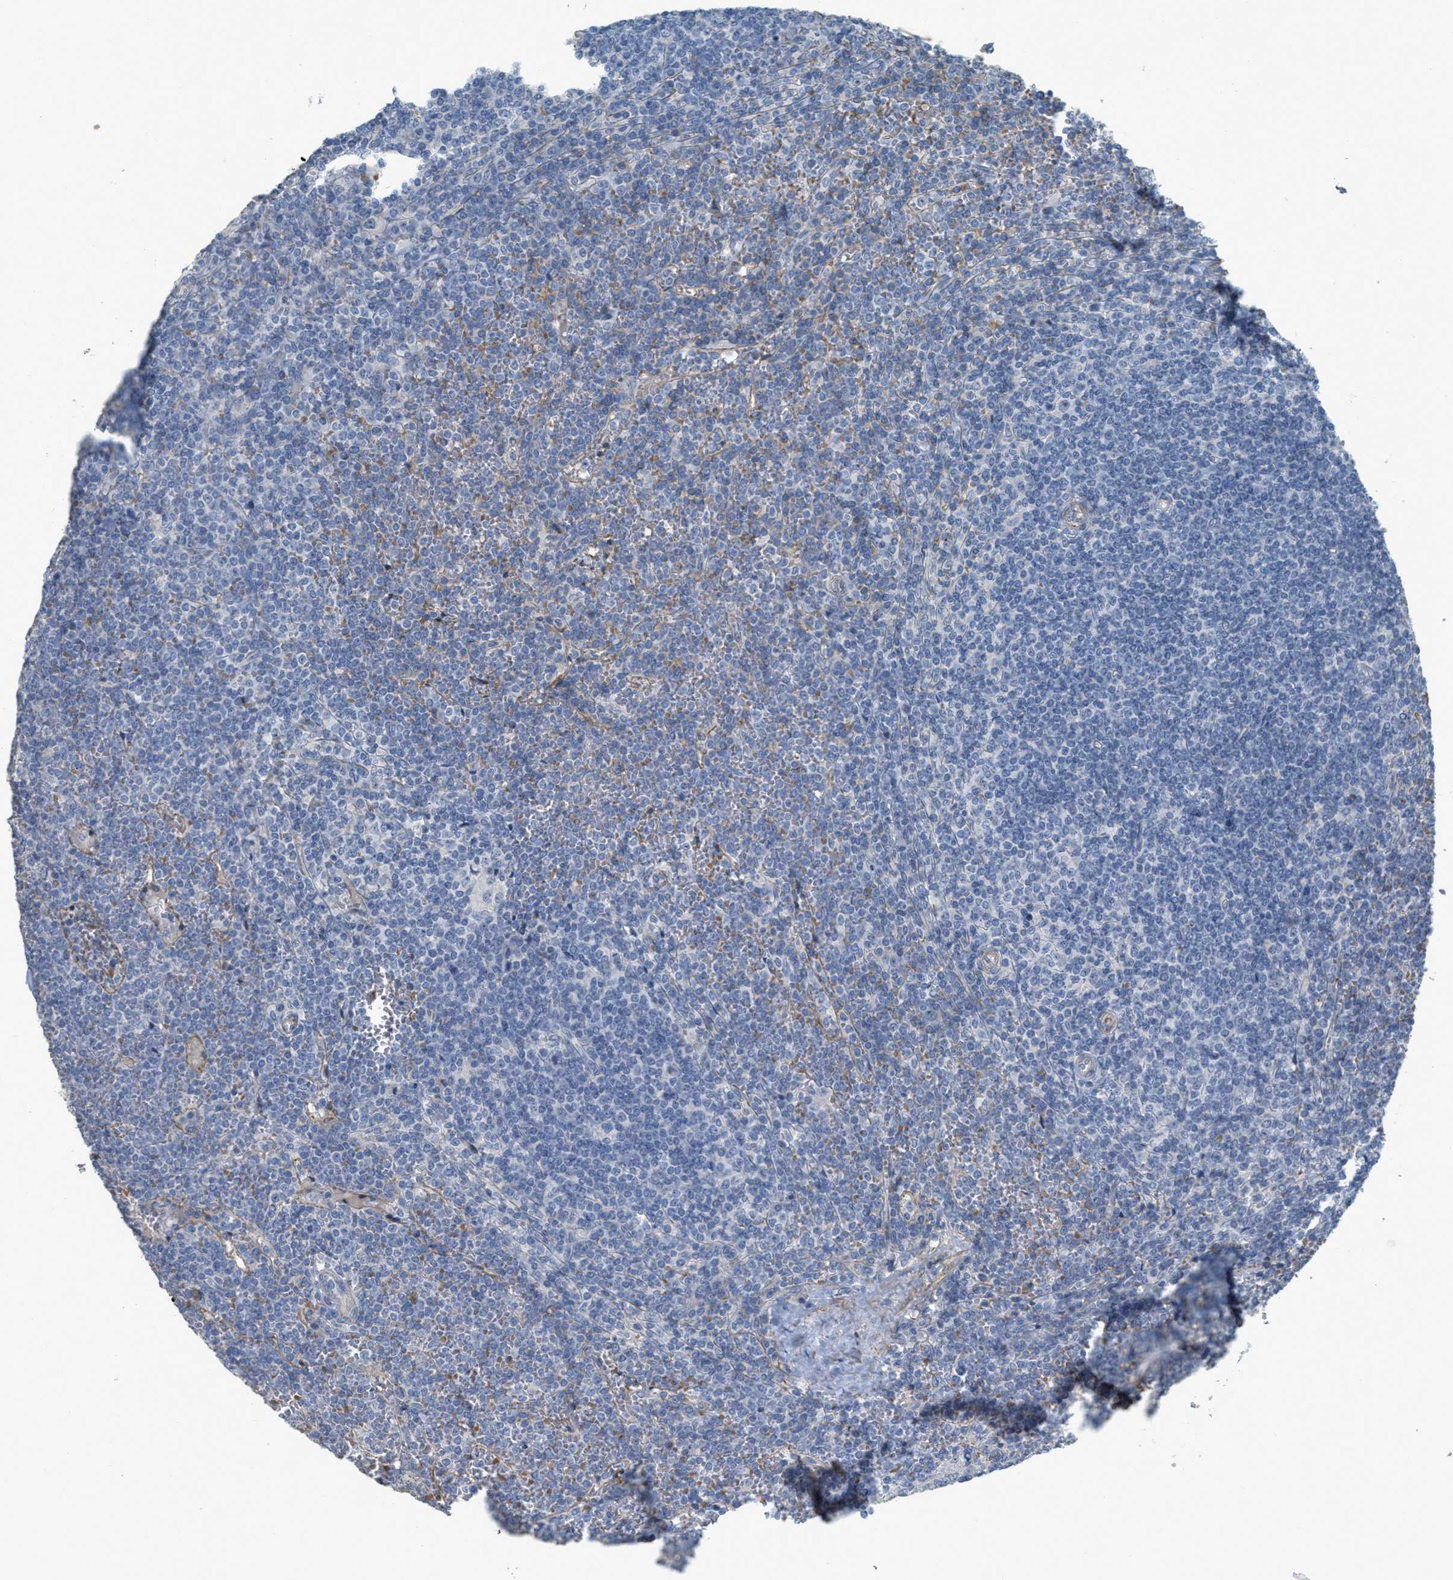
{"staining": {"intensity": "negative", "quantity": "none", "location": "none"}, "tissue": "lymphoma", "cell_type": "Tumor cells", "image_type": "cancer", "snomed": [{"axis": "morphology", "description": "Malignant lymphoma, non-Hodgkin's type, Low grade"}, {"axis": "topography", "description": "Spleen"}], "caption": "Tumor cells show no significant staining in malignant lymphoma, non-Hodgkin's type (low-grade).", "gene": "MRS2", "patient": {"sex": "female", "age": 19}}